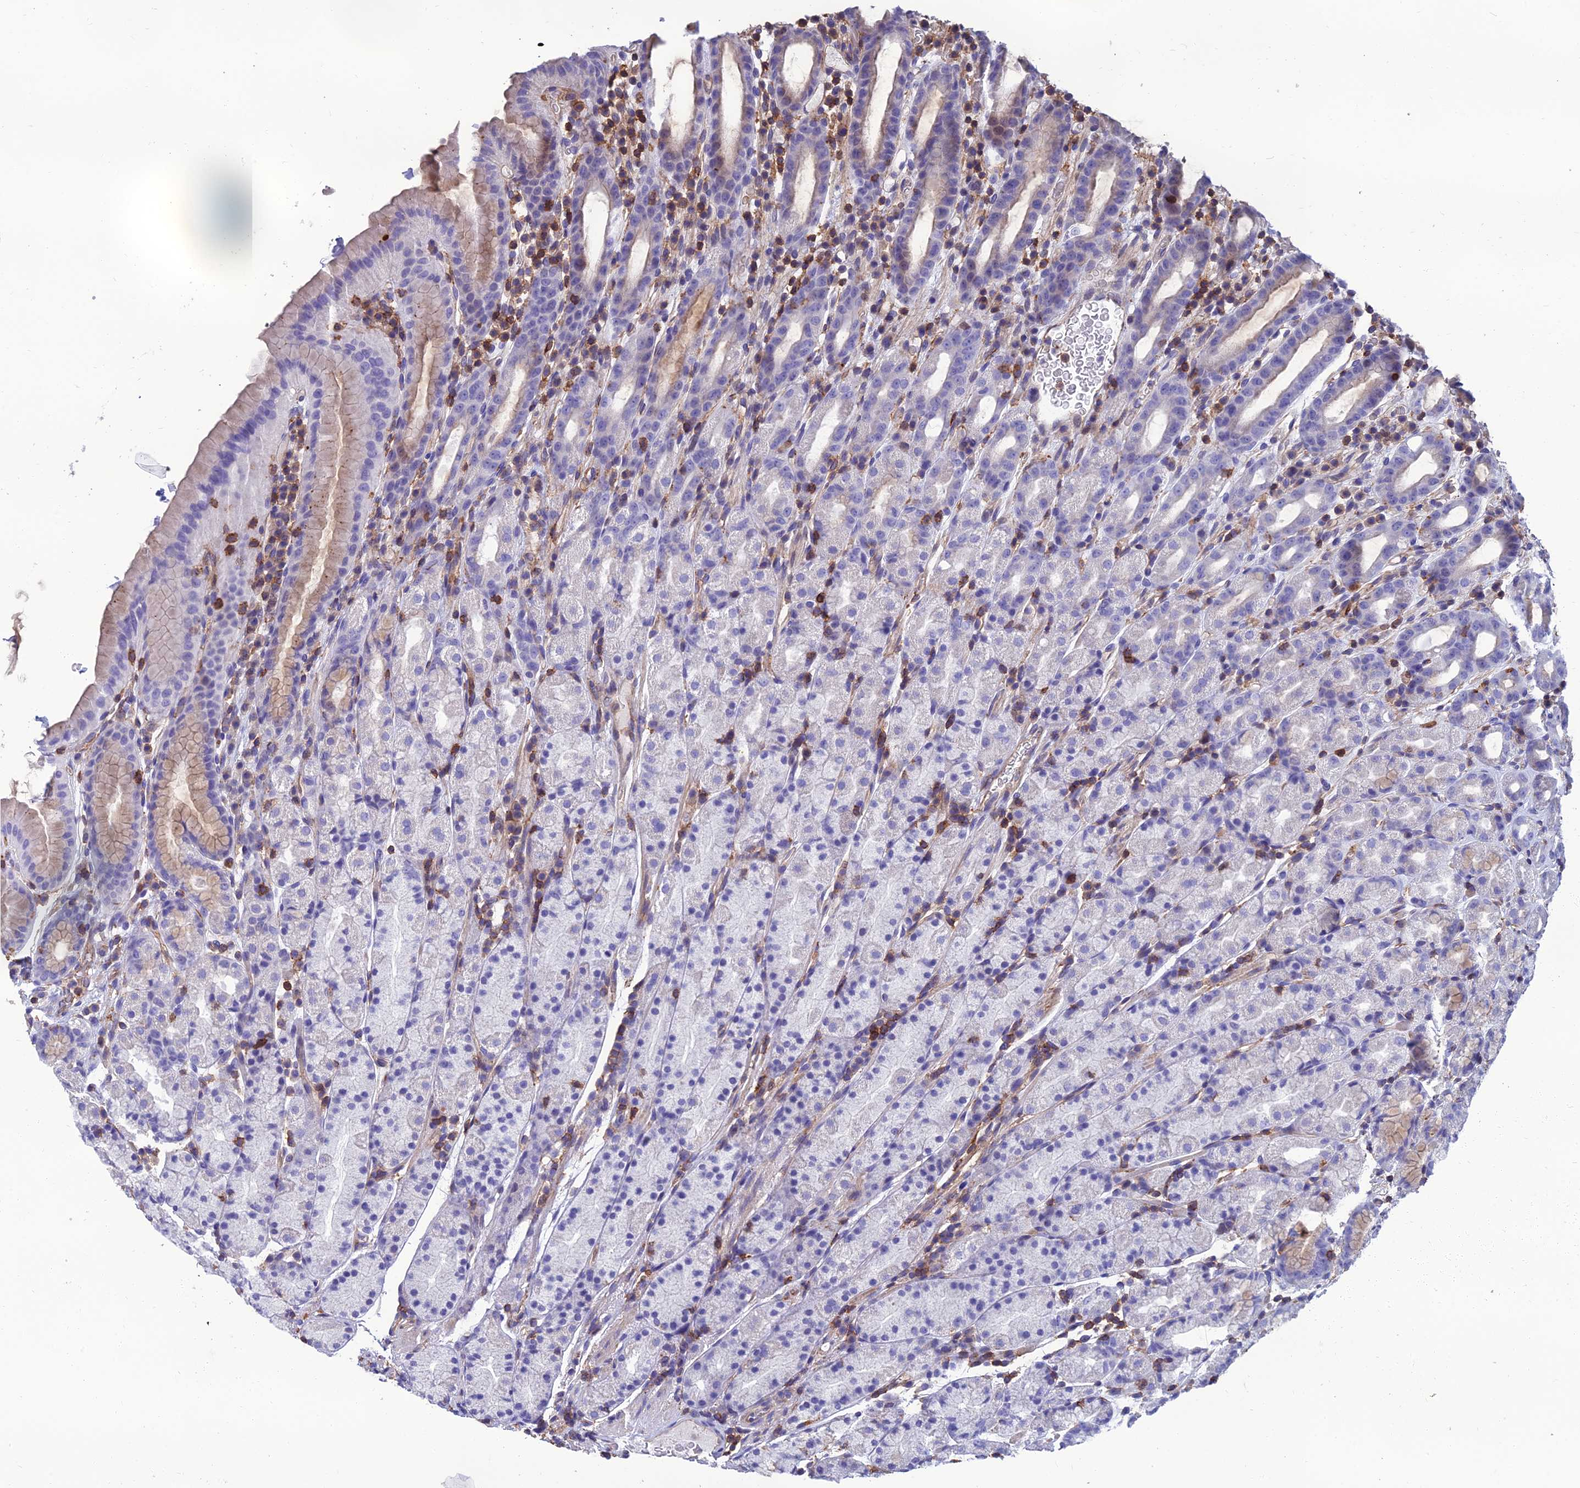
{"staining": {"intensity": "moderate", "quantity": "<25%", "location": "cytoplasmic/membranous"}, "tissue": "stomach", "cell_type": "Glandular cells", "image_type": "normal", "snomed": [{"axis": "morphology", "description": "Normal tissue, NOS"}, {"axis": "topography", "description": "Stomach, upper"}, {"axis": "topography", "description": "Stomach, lower"}, {"axis": "topography", "description": "Small intestine"}], "caption": "Stomach stained with a brown dye shows moderate cytoplasmic/membranous positive positivity in about <25% of glandular cells.", "gene": "PPP1R18", "patient": {"sex": "male", "age": 68}}